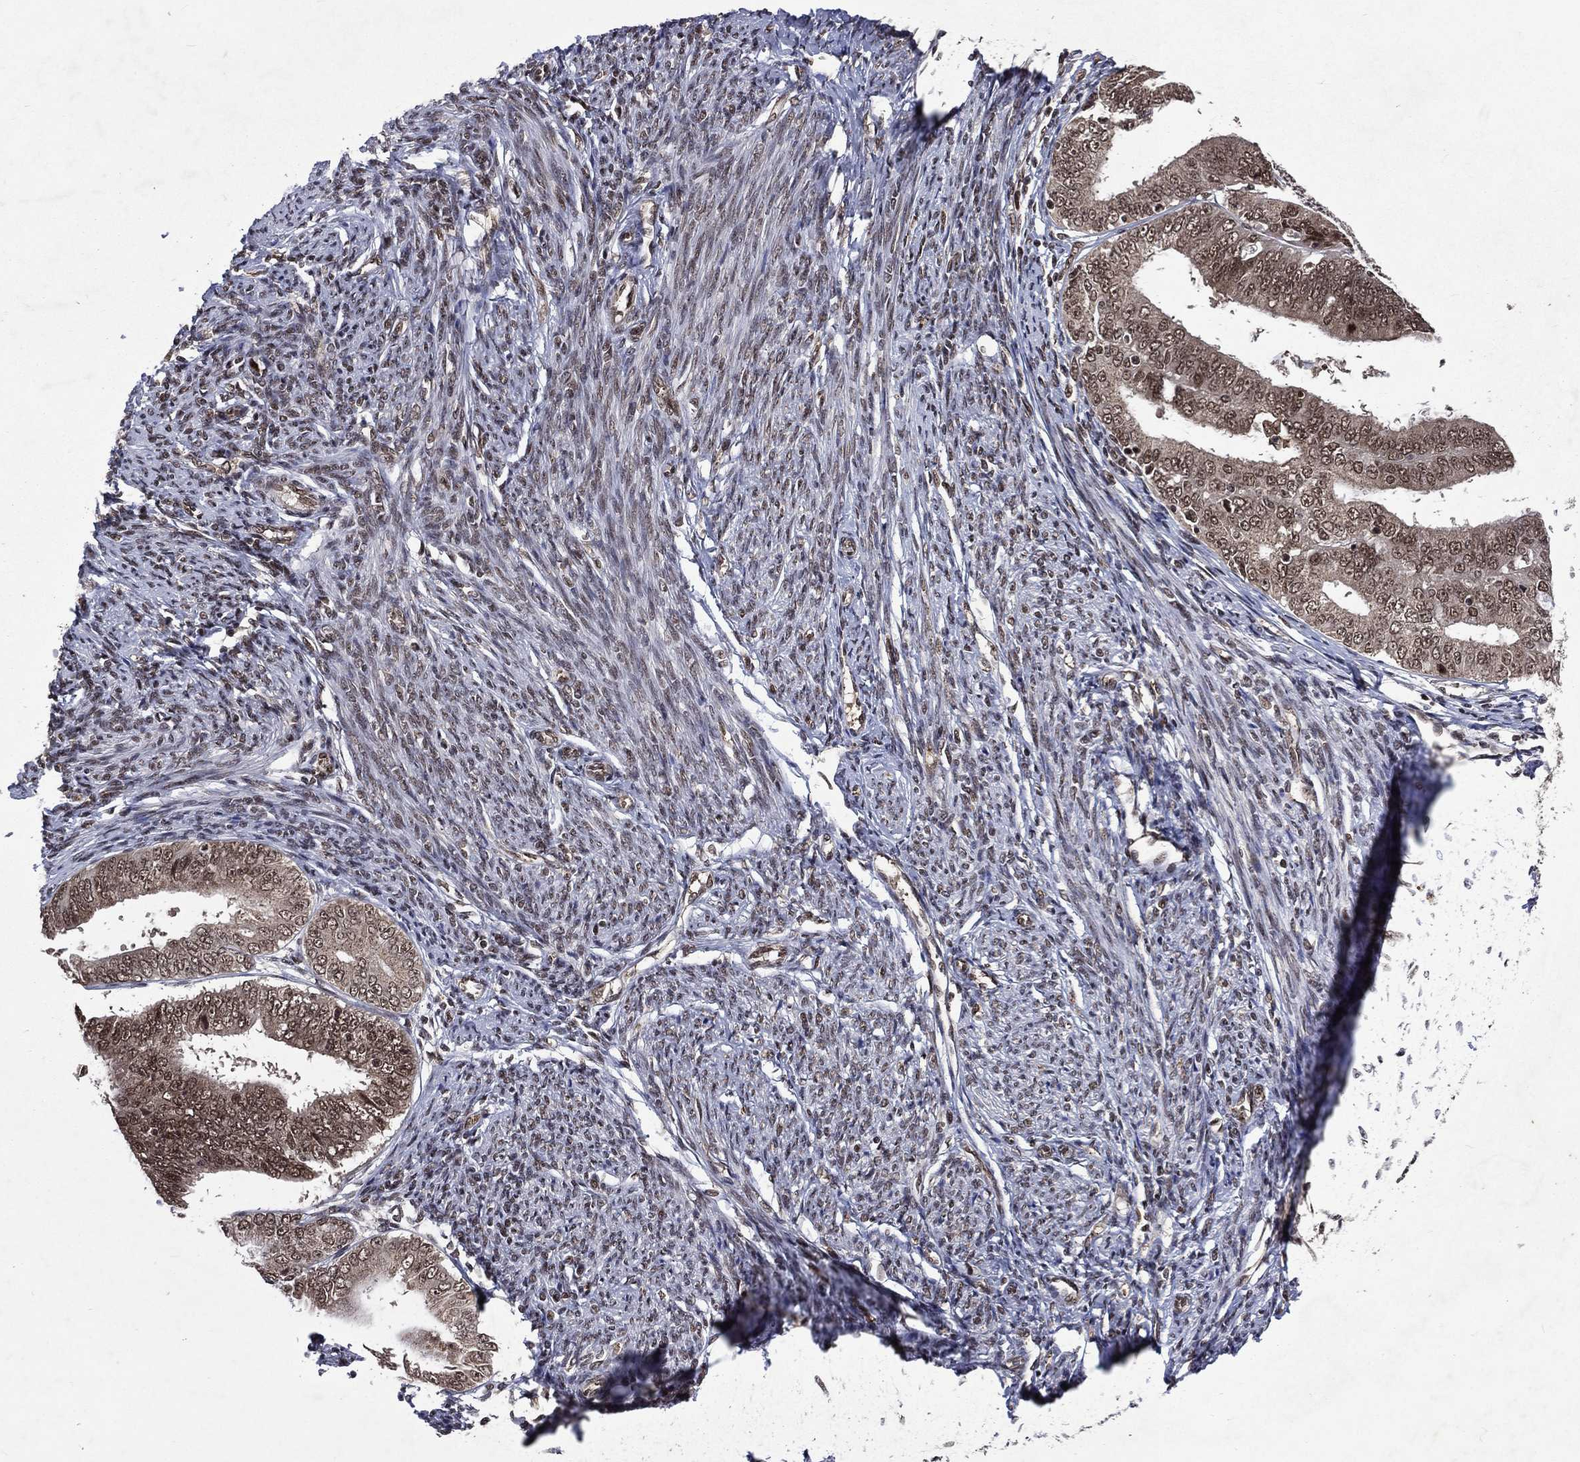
{"staining": {"intensity": "weak", "quantity": "25%-75%", "location": "cytoplasmic/membranous,nuclear"}, "tissue": "endometrial cancer", "cell_type": "Tumor cells", "image_type": "cancer", "snomed": [{"axis": "morphology", "description": "Adenocarcinoma, NOS"}, {"axis": "topography", "description": "Endometrium"}], "caption": "IHC (DAB) staining of adenocarcinoma (endometrial) displays weak cytoplasmic/membranous and nuclear protein expression in about 25%-75% of tumor cells. (IHC, brightfield microscopy, high magnification).", "gene": "DMAP1", "patient": {"sex": "female", "age": 63}}